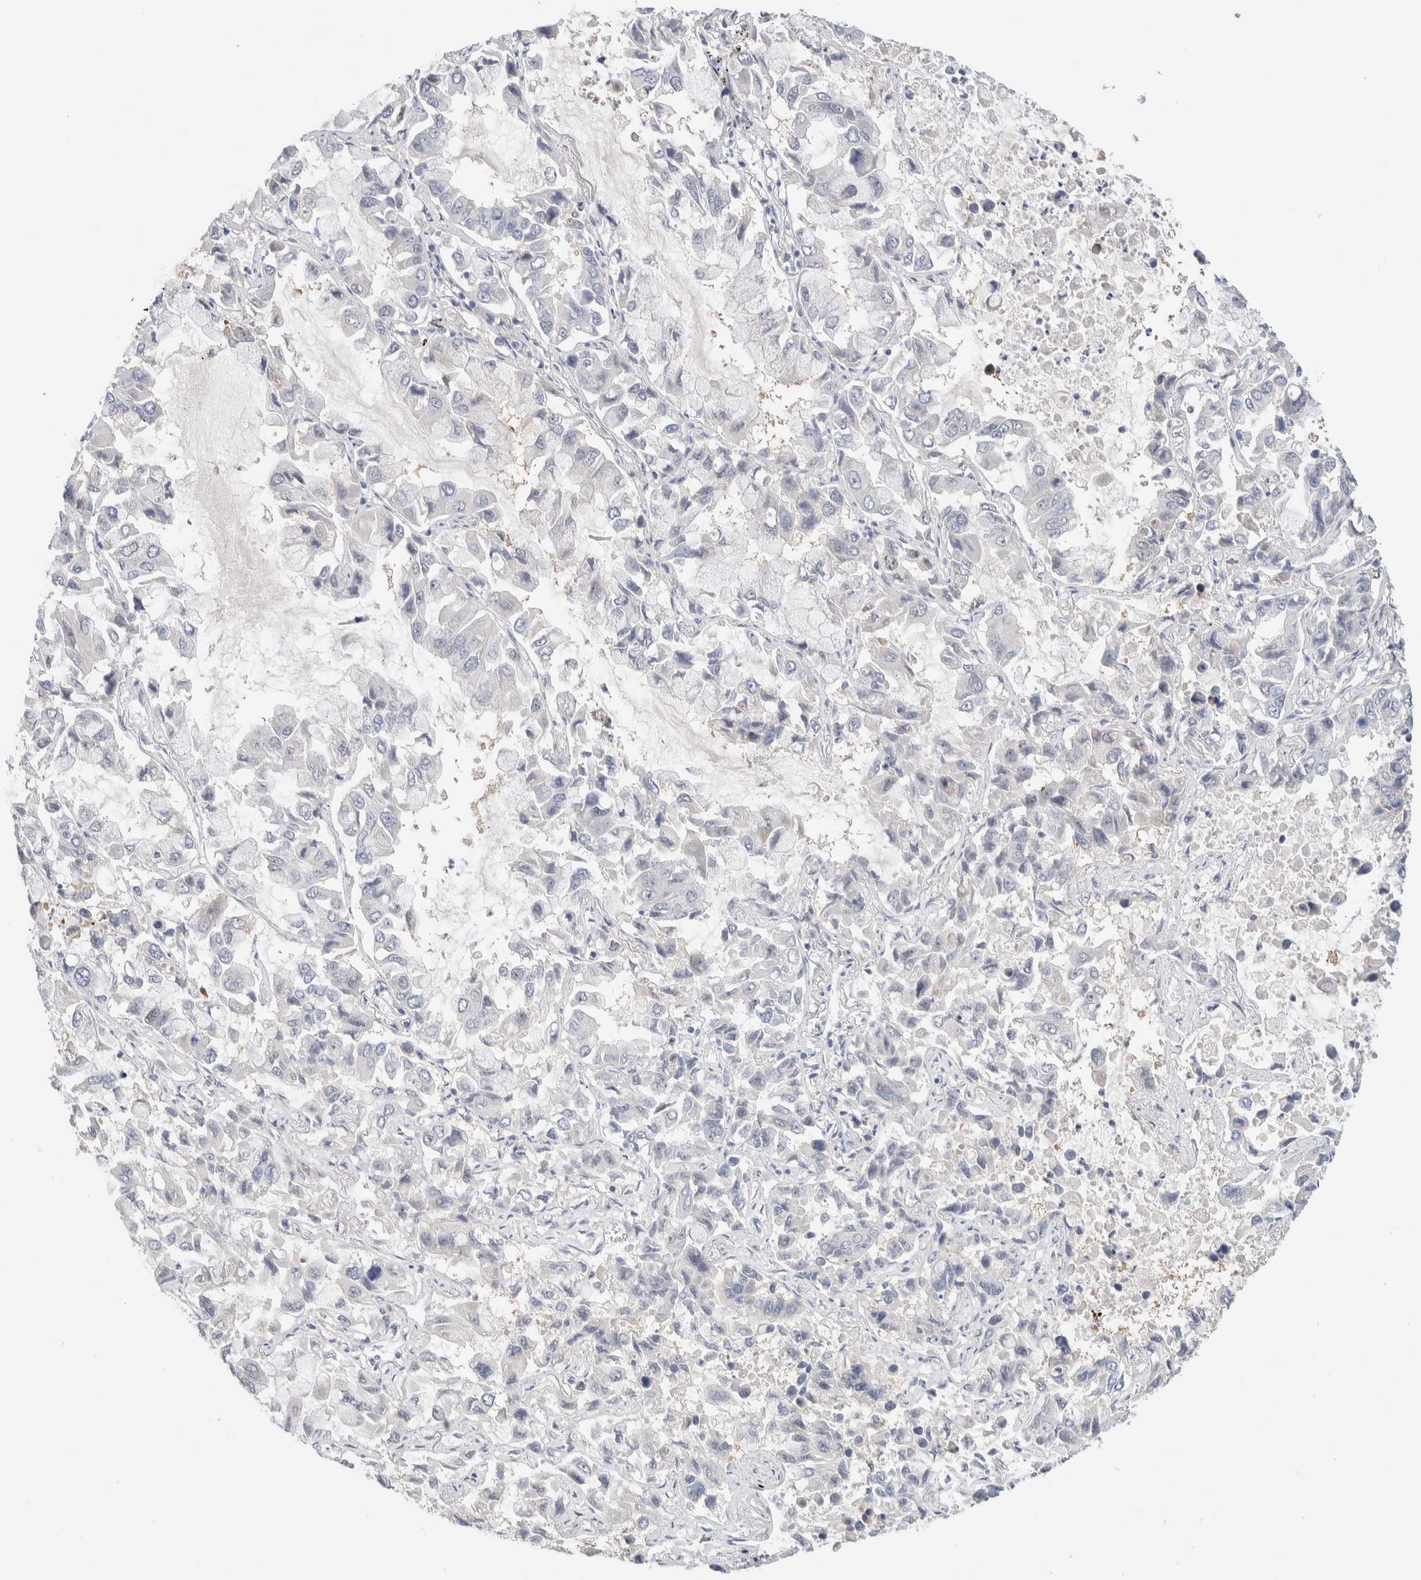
{"staining": {"intensity": "negative", "quantity": "none", "location": "none"}, "tissue": "lung cancer", "cell_type": "Tumor cells", "image_type": "cancer", "snomed": [{"axis": "morphology", "description": "Adenocarcinoma, NOS"}, {"axis": "topography", "description": "Lung"}], "caption": "IHC micrograph of human adenocarcinoma (lung) stained for a protein (brown), which exhibits no positivity in tumor cells.", "gene": "DNAJB6", "patient": {"sex": "male", "age": 64}}